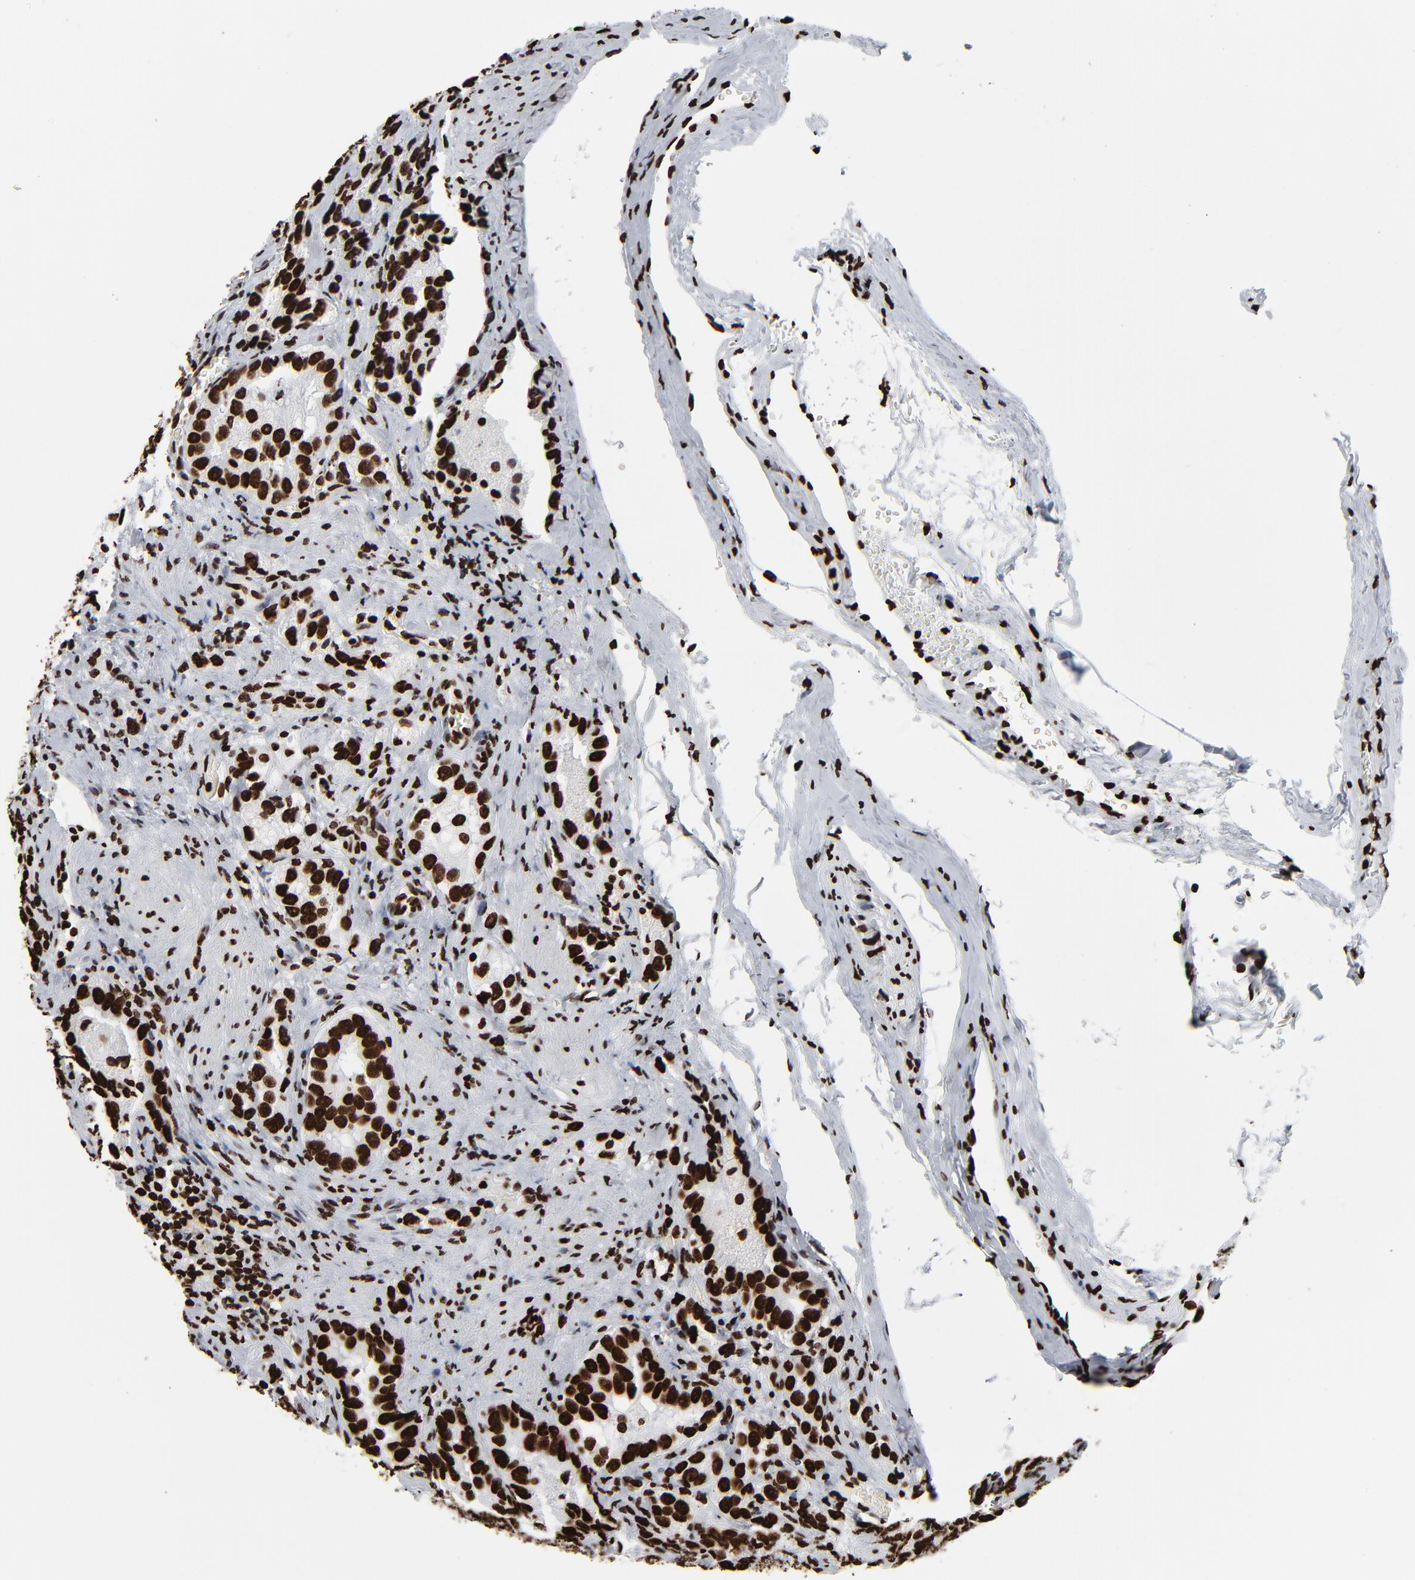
{"staining": {"intensity": "strong", "quantity": ">75%", "location": "nuclear"}, "tissue": "prostate cancer", "cell_type": "Tumor cells", "image_type": "cancer", "snomed": [{"axis": "morphology", "description": "Adenocarcinoma, High grade"}, {"axis": "topography", "description": "Prostate"}], "caption": "Prostate cancer tissue exhibits strong nuclear expression in approximately >75% of tumor cells", "gene": "H3-4", "patient": {"sex": "male", "age": 63}}